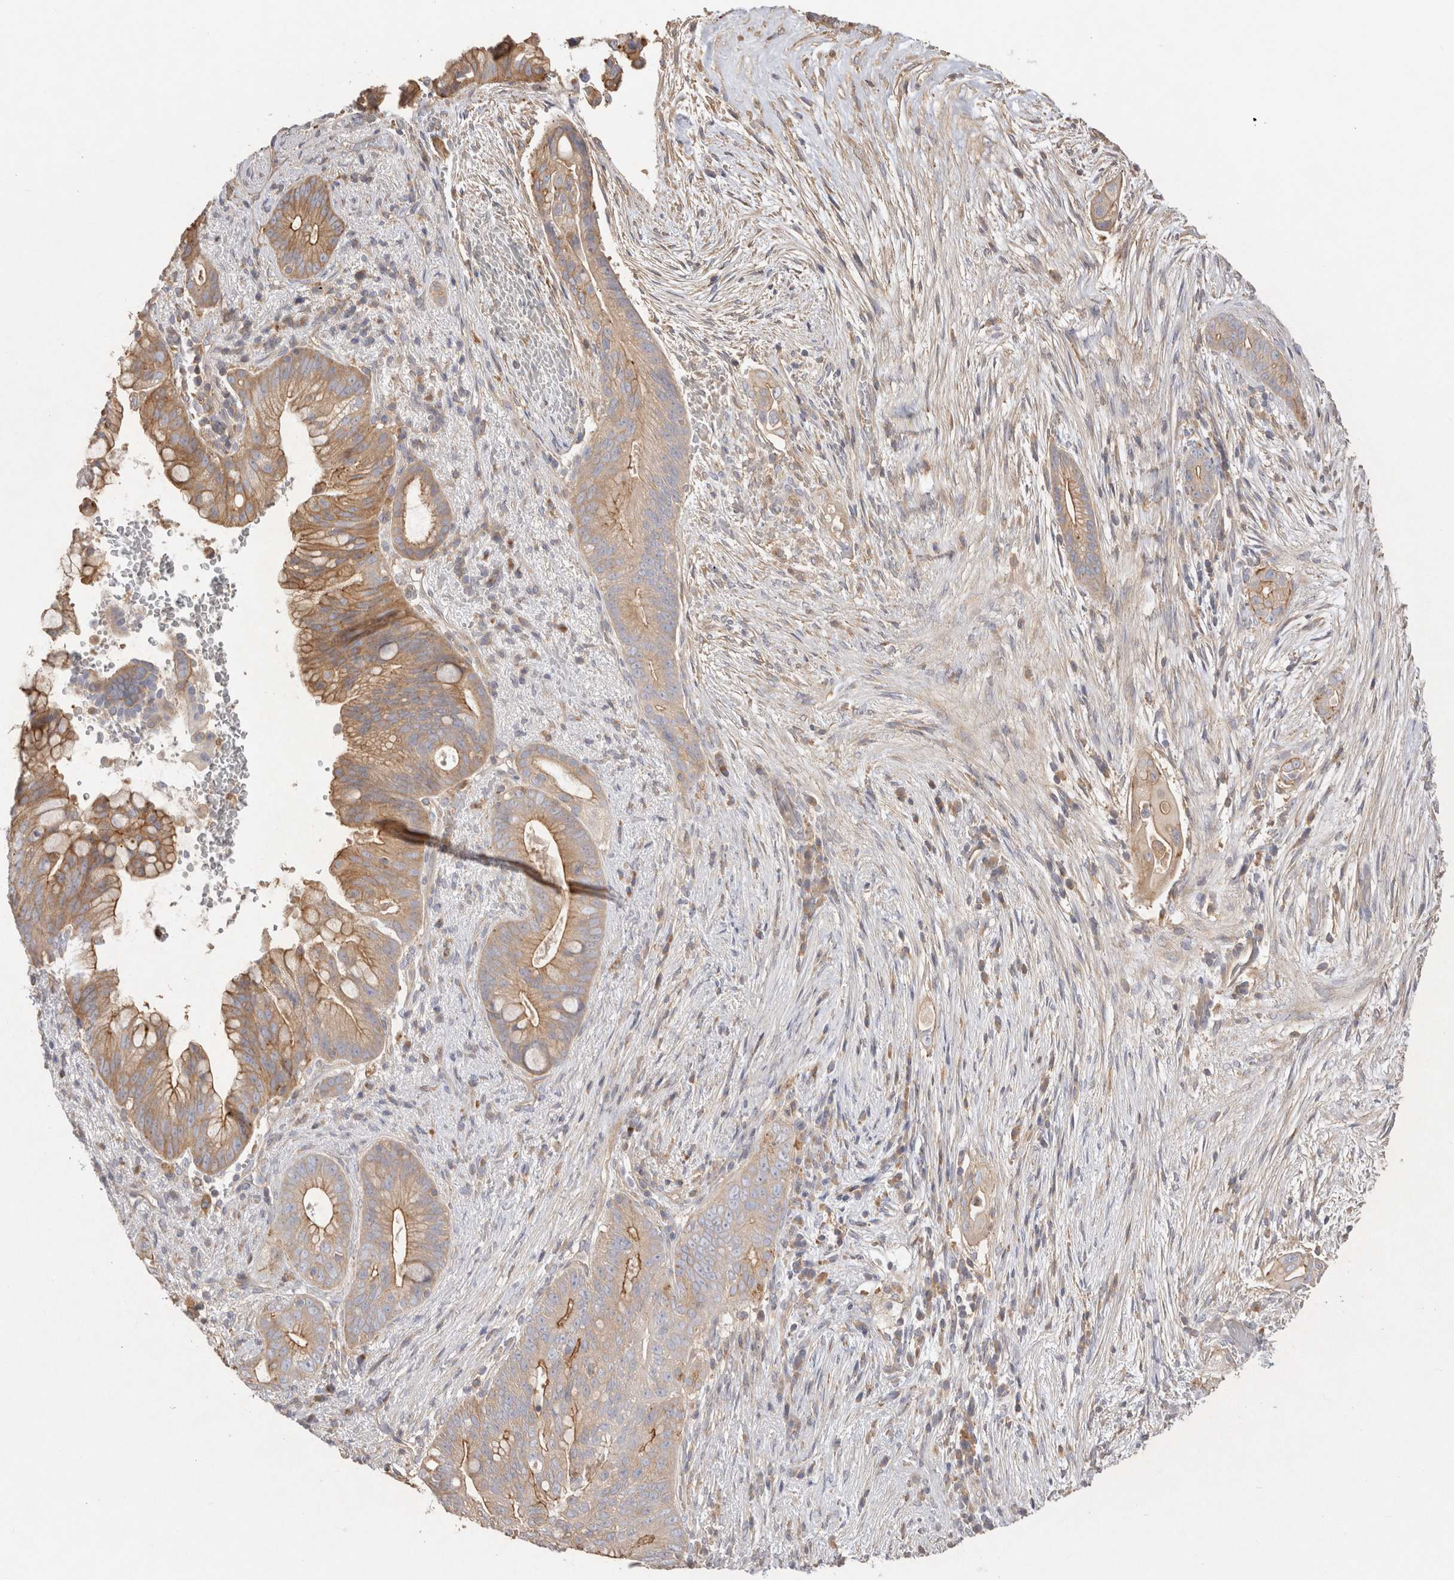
{"staining": {"intensity": "moderate", "quantity": ">75%", "location": "cytoplasmic/membranous"}, "tissue": "pancreatic cancer", "cell_type": "Tumor cells", "image_type": "cancer", "snomed": [{"axis": "morphology", "description": "Adenocarcinoma, NOS"}, {"axis": "topography", "description": "Pancreas"}], "caption": "This is a histology image of IHC staining of pancreatic cancer, which shows moderate staining in the cytoplasmic/membranous of tumor cells.", "gene": "CHMP6", "patient": {"sex": "male", "age": 53}}